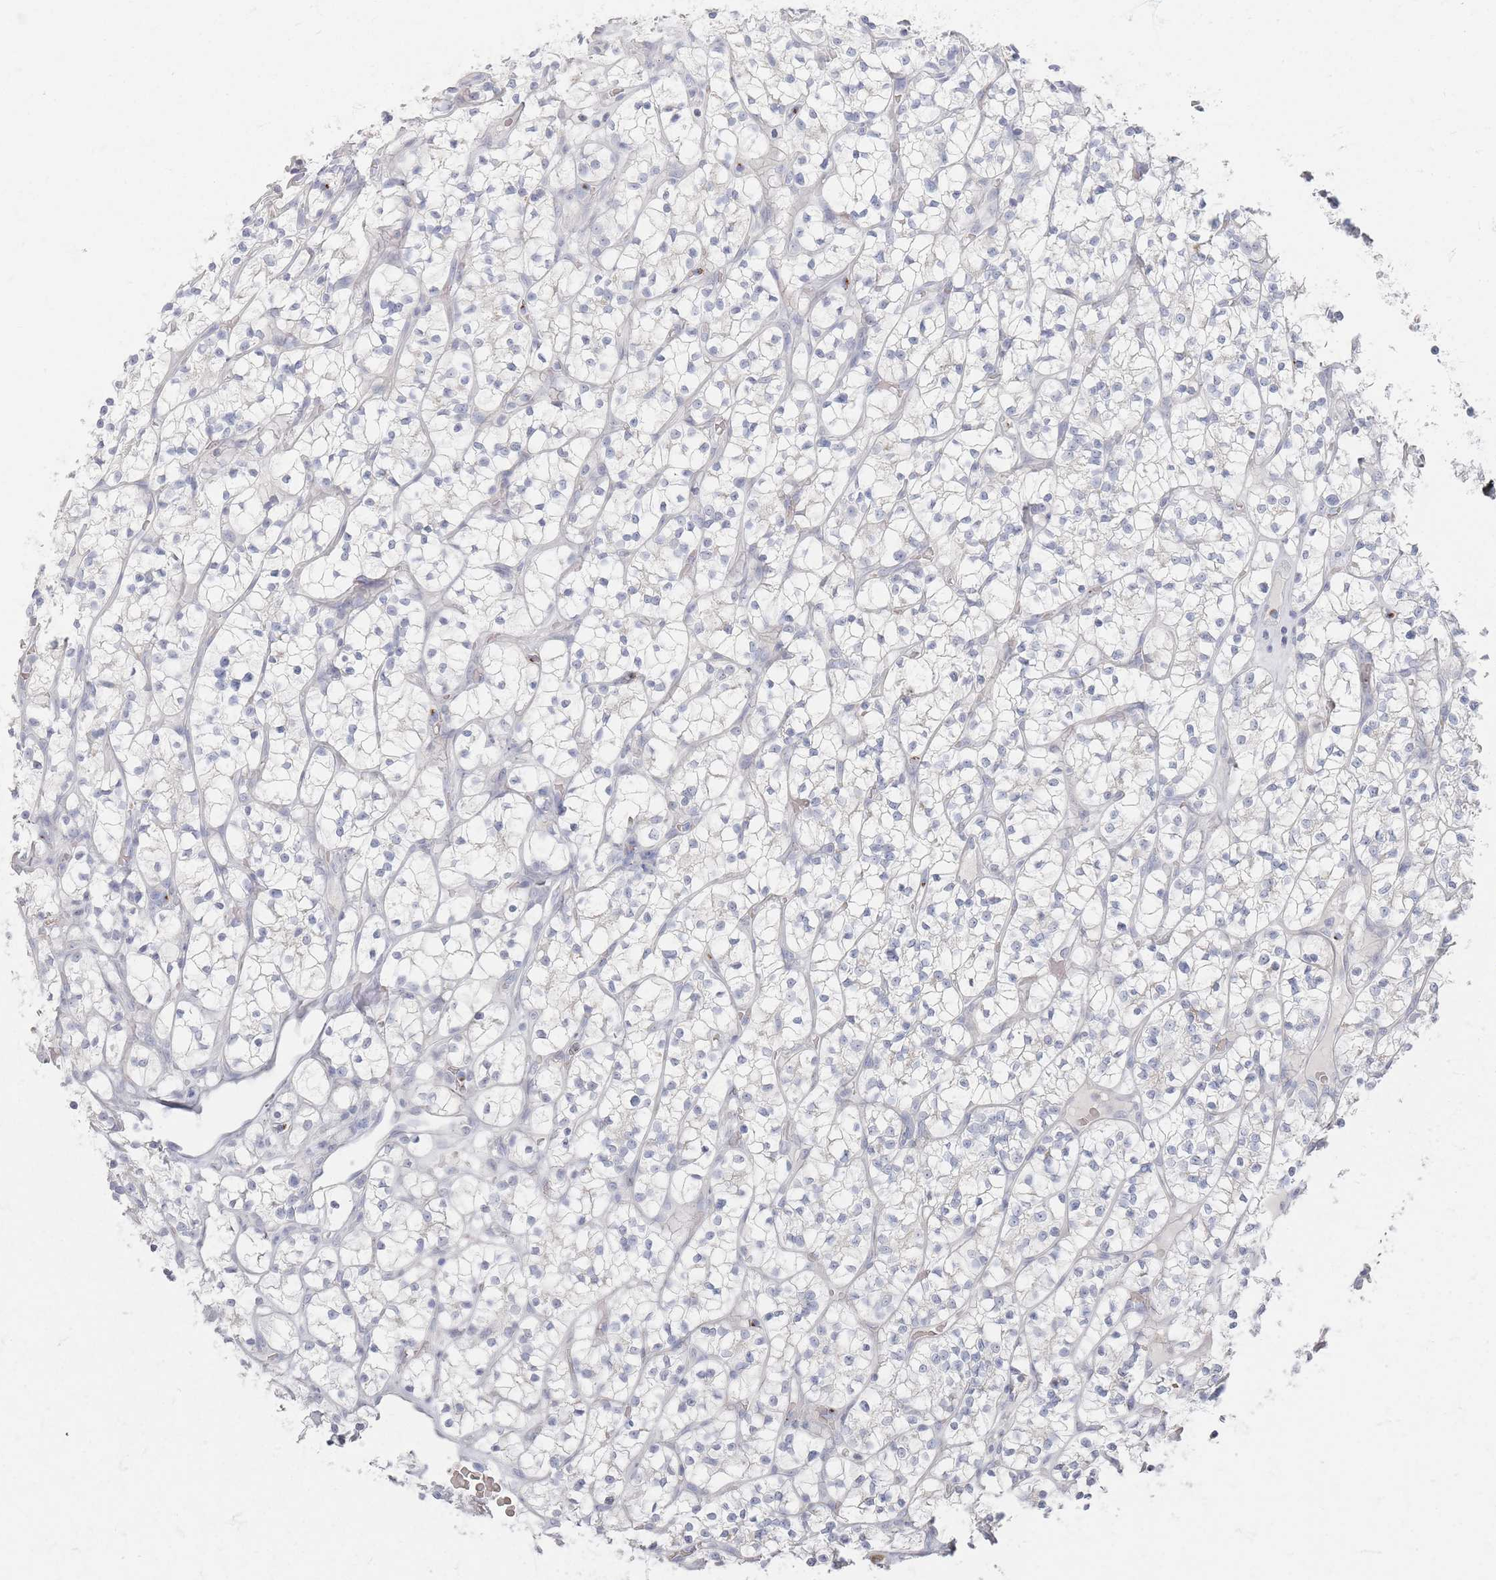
{"staining": {"intensity": "negative", "quantity": "none", "location": "none"}, "tissue": "renal cancer", "cell_type": "Tumor cells", "image_type": "cancer", "snomed": [{"axis": "morphology", "description": "Adenocarcinoma, NOS"}, {"axis": "topography", "description": "Kidney"}], "caption": "IHC of human adenocarcinoma (renal) demonstrates no staining in tumor cells.", "gene": "SLC2A11", "patient": {"sex": "female", "age": 64}}